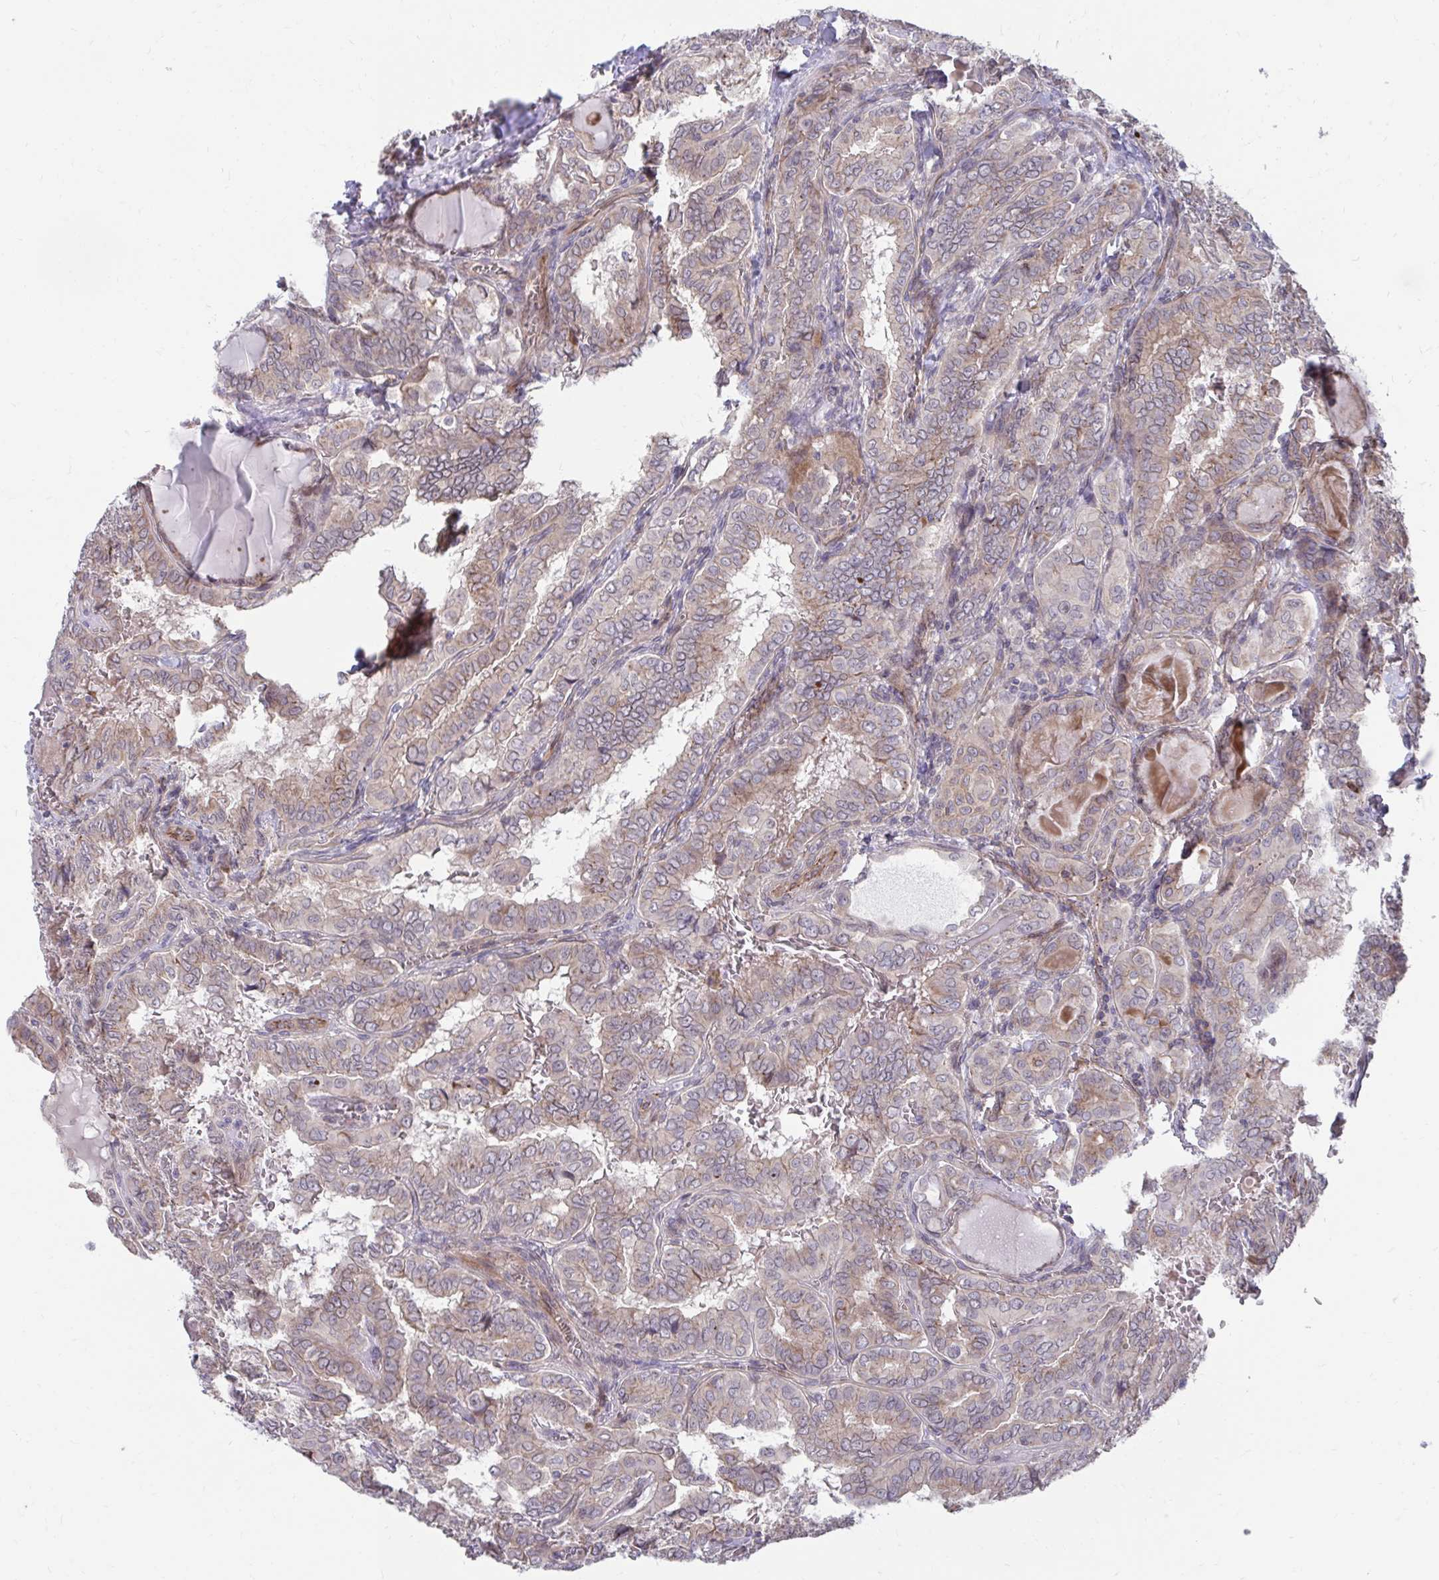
{"staining": {"intensity": "weak", "quantity": "25%-75%", "location": "cytoplasmic/membranous"}, "tissue": "thyroid cancer", "cell_type": "Tumor cells", "image_type": "cancer", "snomed": [{"axis": "morphology", "description": "Papillary adenocarcinoma, NOS"}, {"axis": "topography", "description": "Thyroid gland"}], "caption": "Human thyroid cancer (papillary adenocarcinoma) stained with a brown dye demonstrates weak cytoplasmic/membranous positive staining in approximately 25%-75% of tumor cells.", "gene": "ITPR2", "patient": {"sex": "female", "age": 46}}